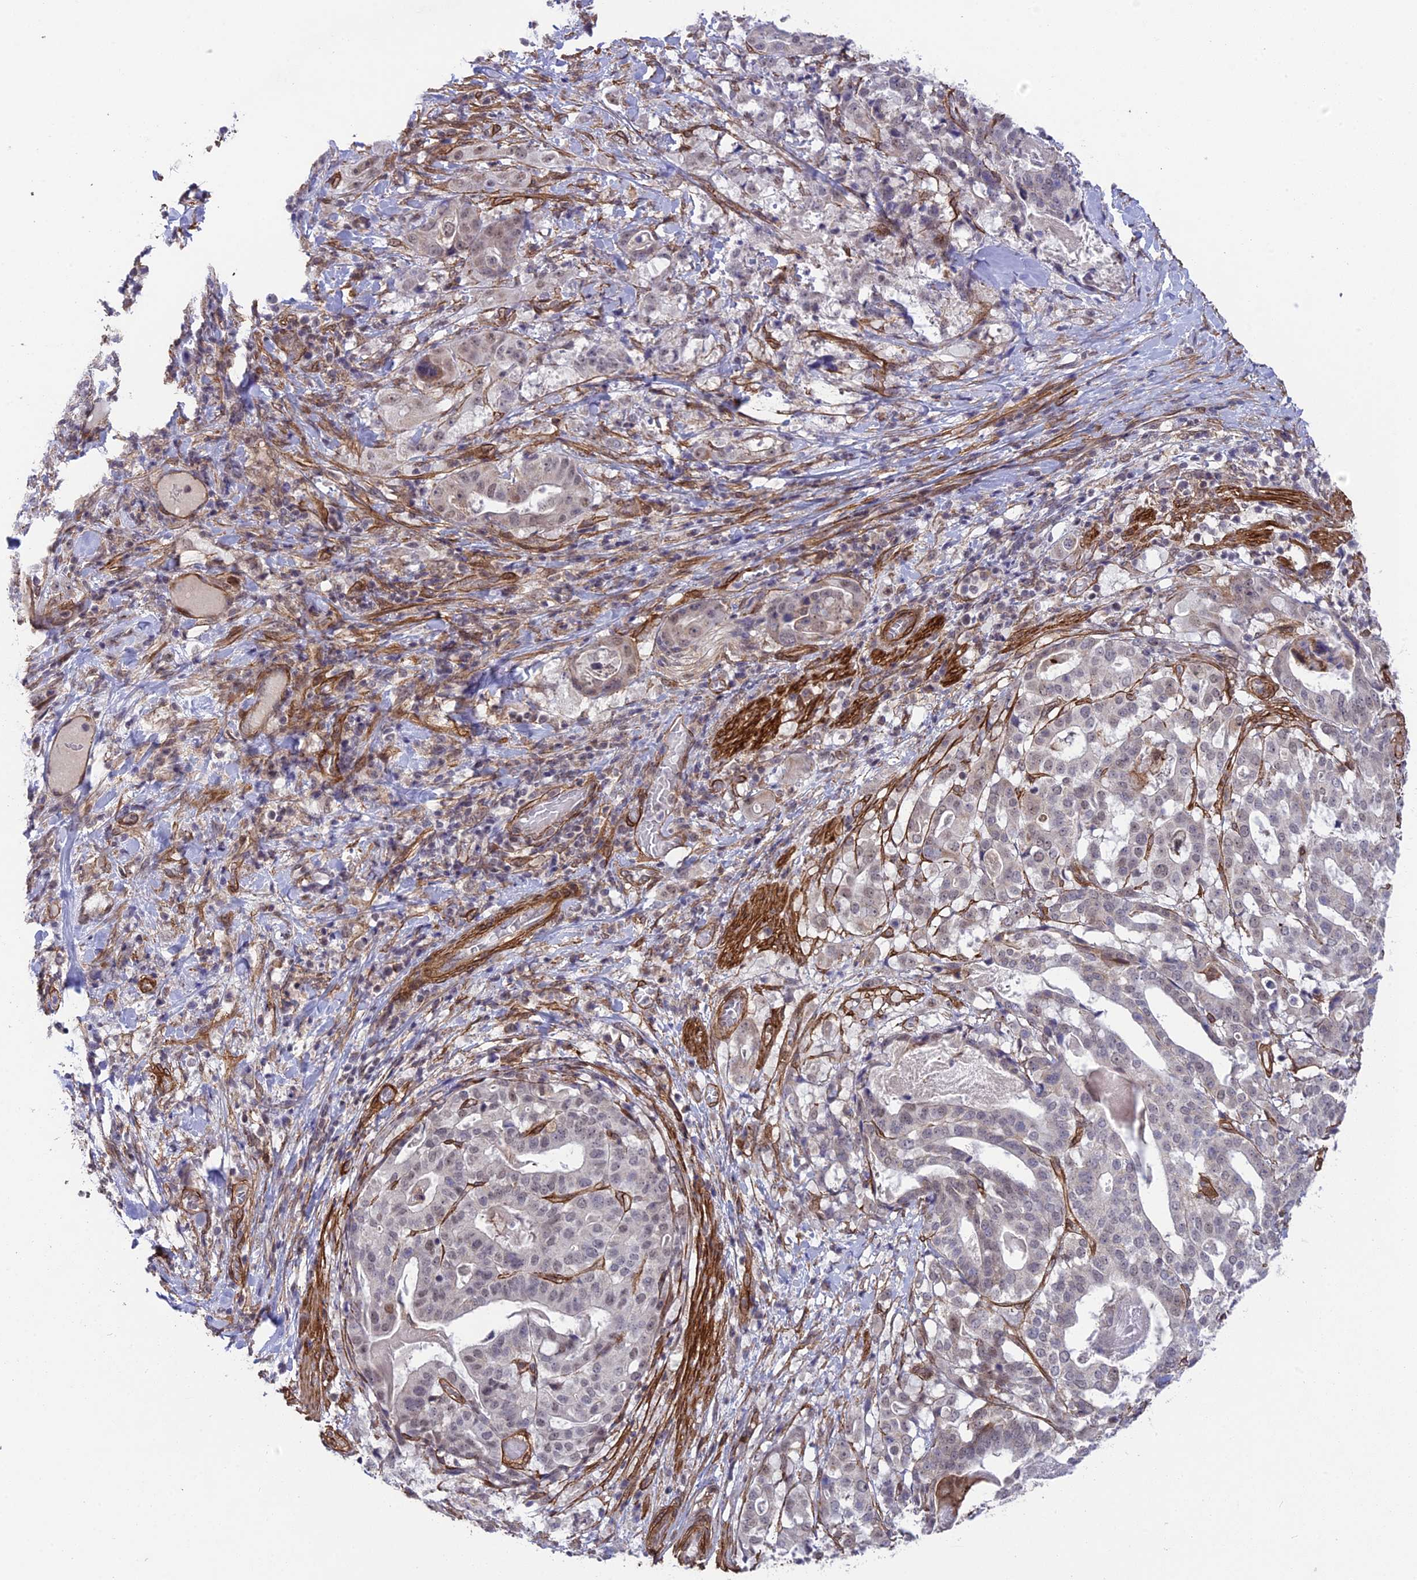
{"staining": {"intensity": "weak", "quantity": "<25%", "location": "cytoplasmic/membranous,nuclear"}, "tissue": "stomach cancer", "cell_type": "Tumor cells", "image_type": "cancer", "snomed": [{"axis": "morphology", "description": "Adenocarcinoma, NOS"}, {"axis": "topography", "description": "Stomach"}], "caption": "A photomicrograph of adenocarcinoma (stomach) stained for a protein exhibits no brown staining in tumor cells.", "gene": "TNS1", "patient": {"sex": "male", "age": 48}}